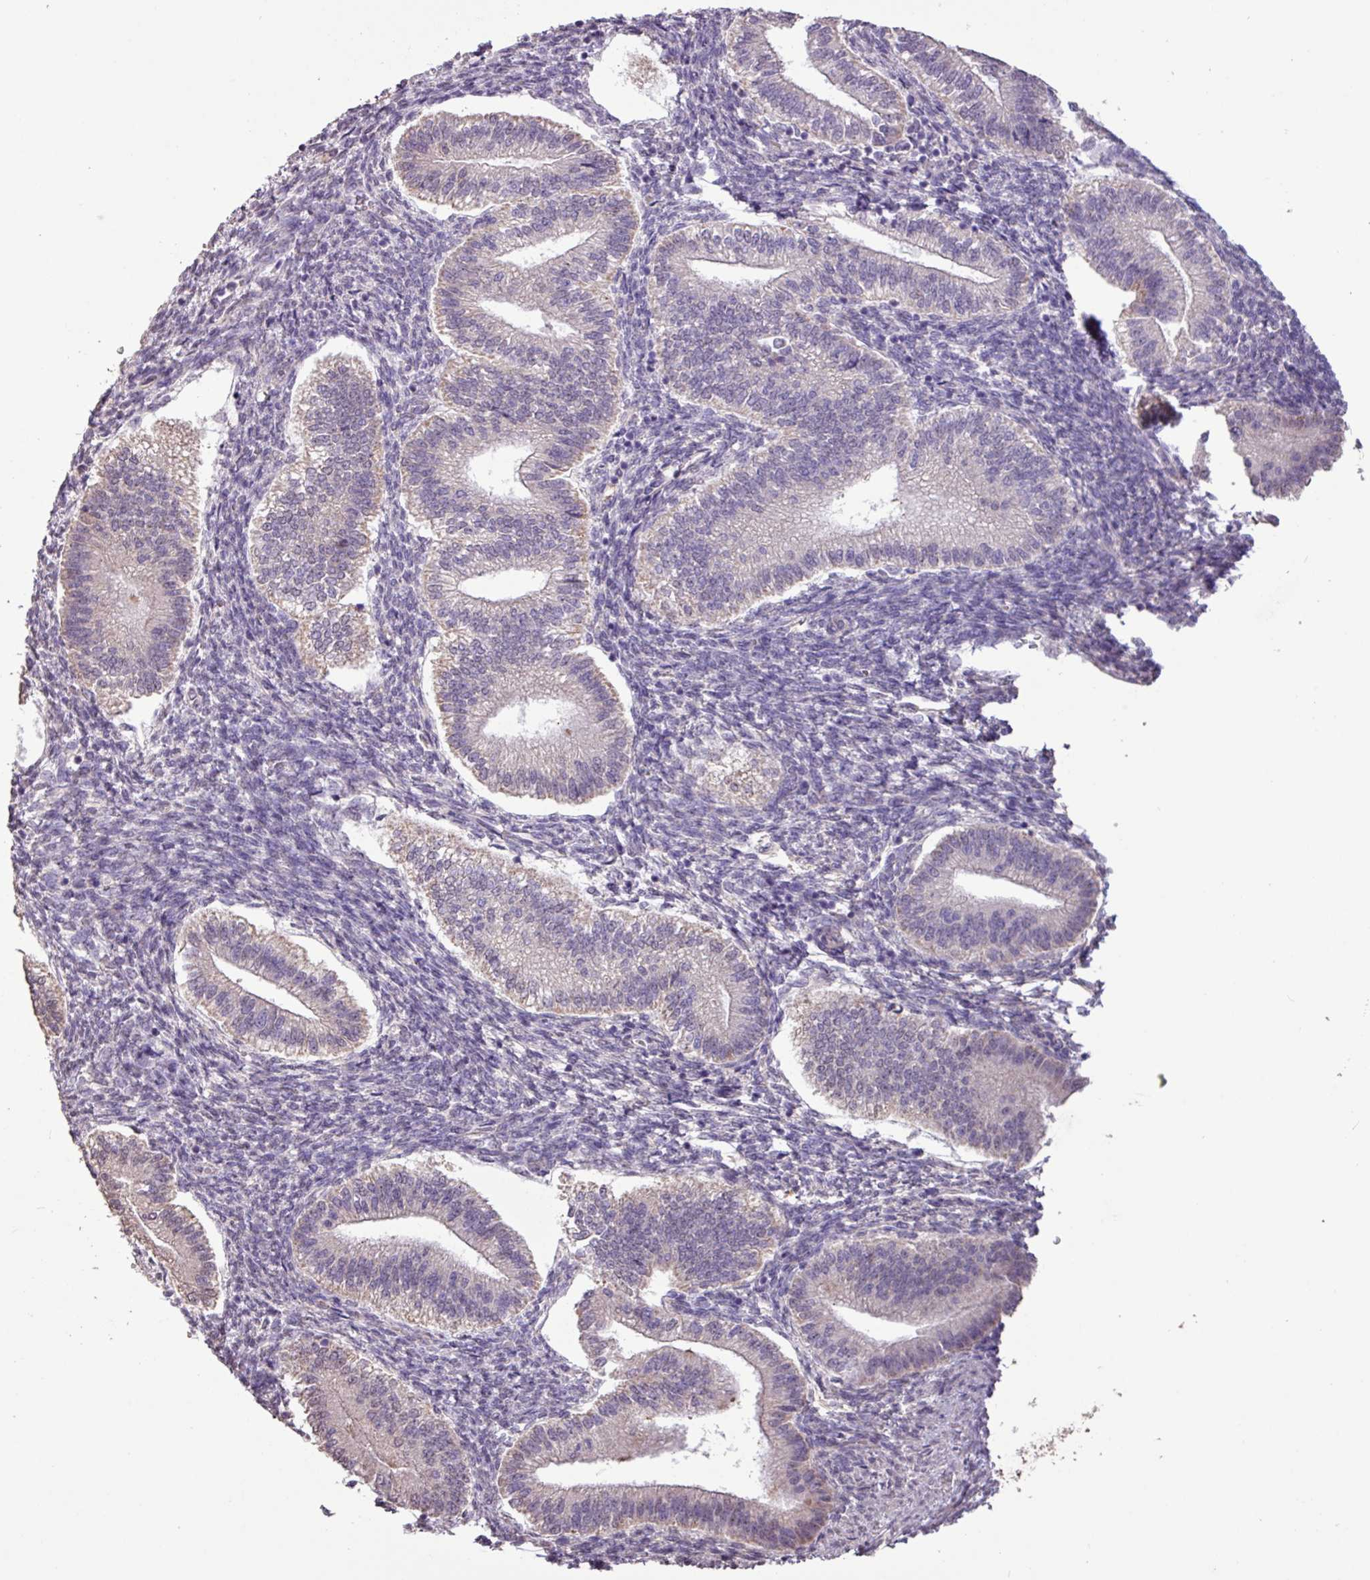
{"staining": {"intensity": "negative", "quantity": "none", "location": "none"}, "tissue": "endometrium", "cell_type": "Cells in endometrial stroma", "image_type": "normal", "snomed": [{"axis": "morphology", "description": "Normal tissue, NOS"}, {"axis": "topography", "description": "Endometrium"}], "caption": "This is an immunohistochemistry (IHC) micrograph of benign endometrium. There is no expression in cells in endometrial stroma.", "gene": "L3MBTL3", "patient": {"sex": "female", "age": 25}}